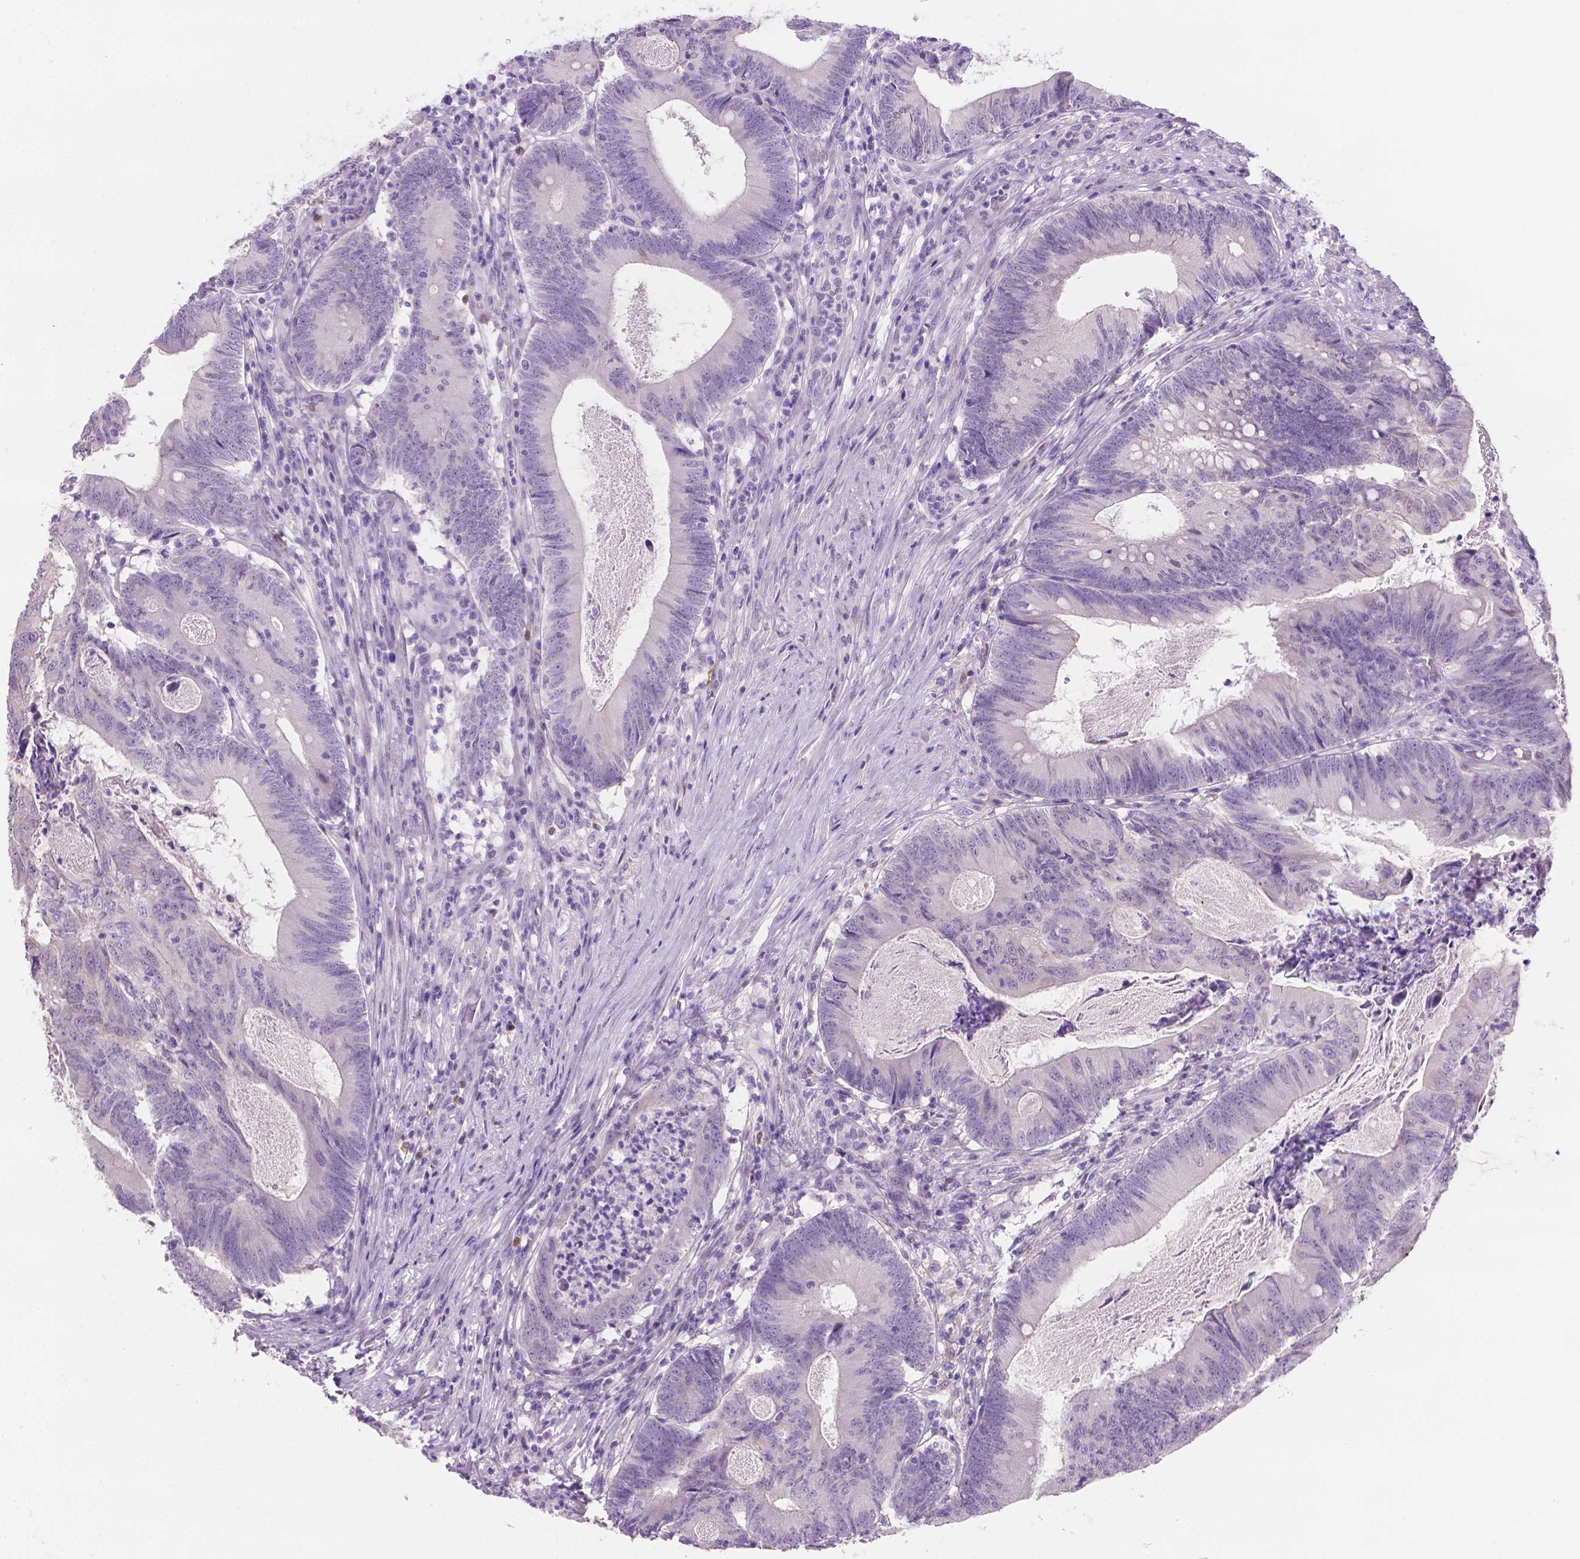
{"staining": {"intensity": "negative", "quantity": "none", "location": "none"}, "tissue": "colorectal cancer", "cell_type": "Tumor cells", "image_type": "cancer", "snomed": [{"axis": "morphology", "description": "Adenocarcinoma, NOS"}, {"axis": "topography", "description": "Colon"}], "caption": "A histopathology image of human adenocarcinoma (colorectal) is negative for staining in tumor cells. (Immunohistochemistry (ihc), brightfield microscopy, high magnification).", "gene": "GSDMA", "patient": {"sex": "female", "age": 70}}